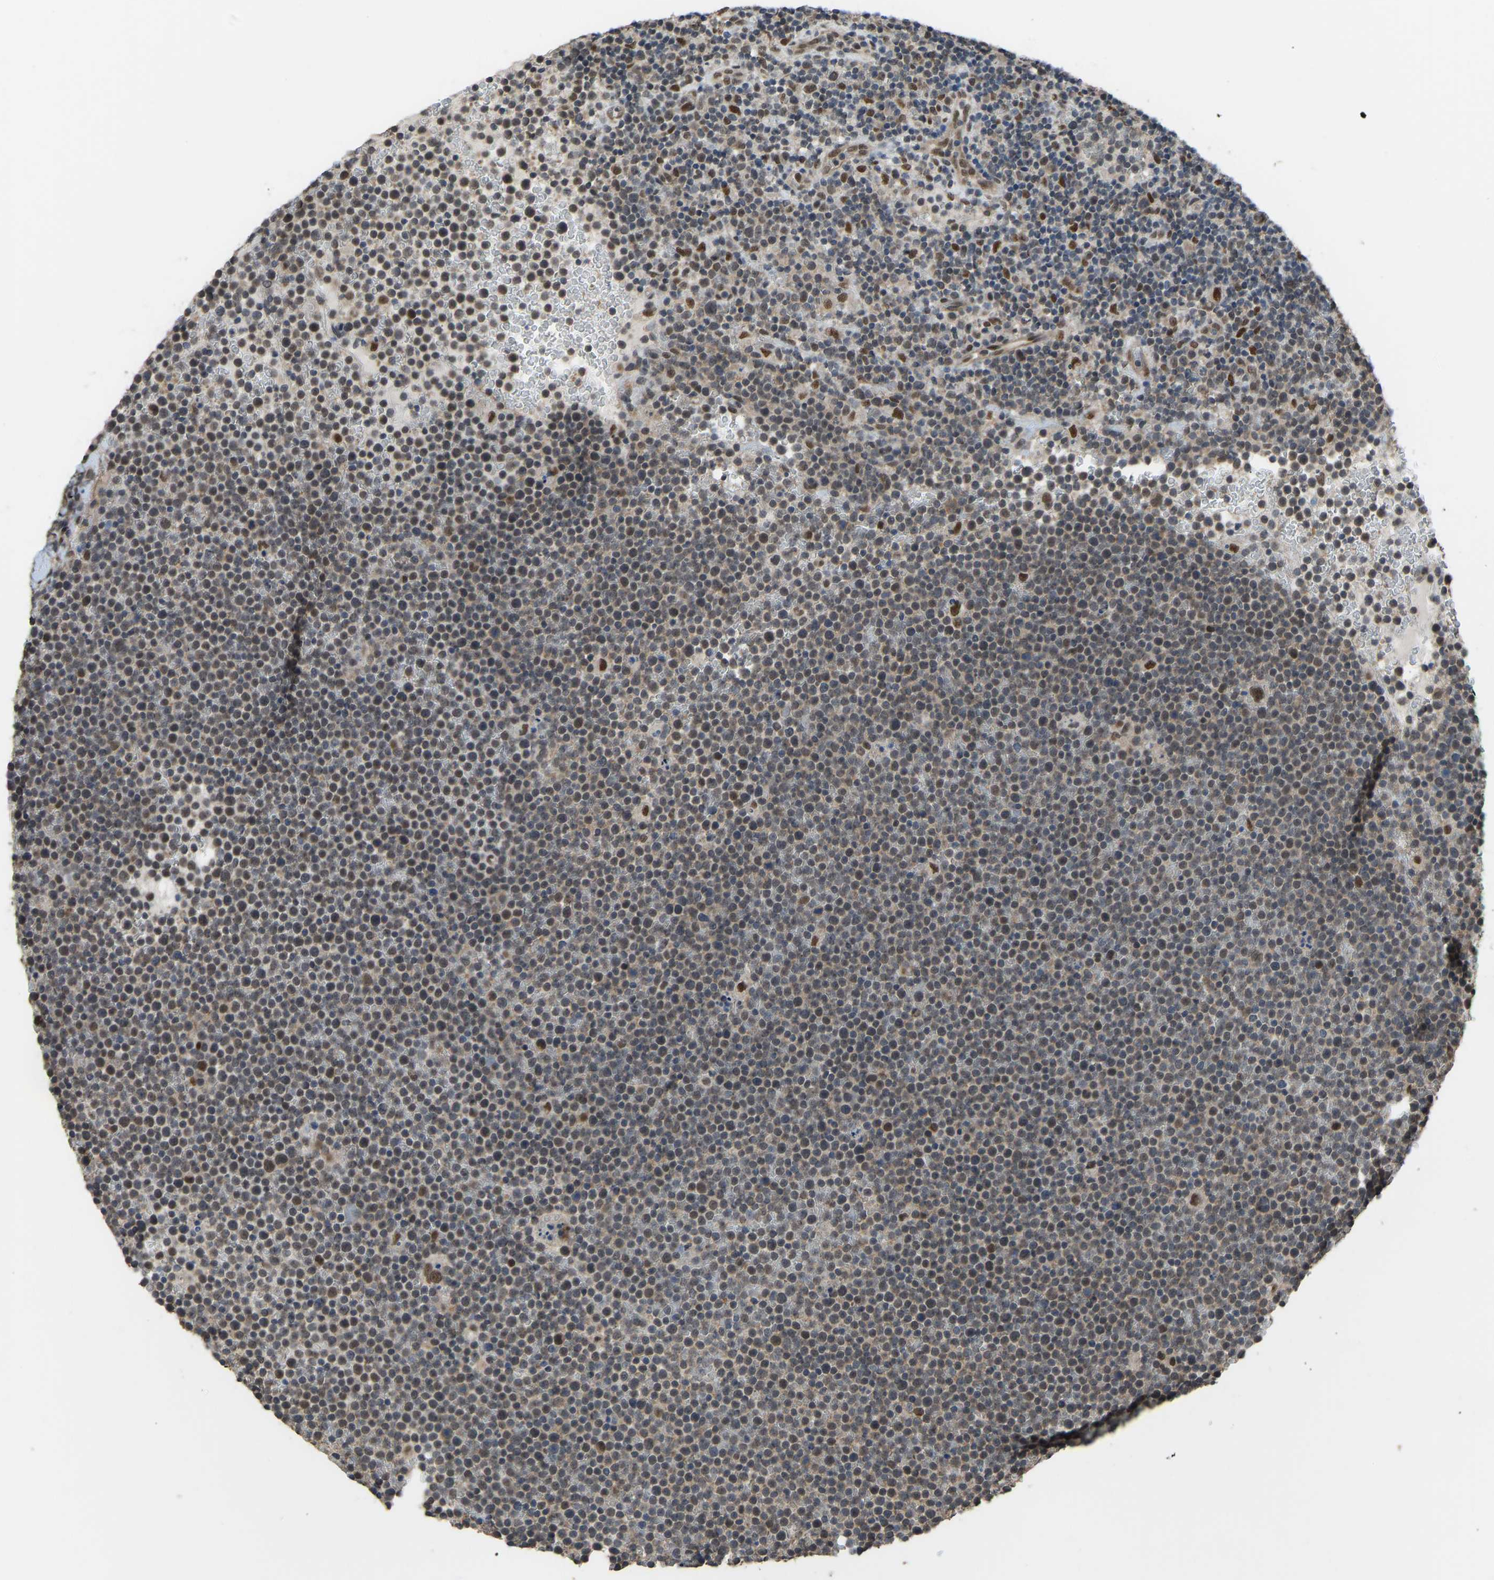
{"staining": {"intensity": "weak", "quantity": "25%-75%", "location": "cytoplasmic/membranous,nuclear"}, "tissue": "lymphoma", "cell_type": "Tumor cells", "image_type": "cancer", "snomed": [{"axis": "morphology", "description": "Malignant lymphoma, non-Hodgkin's type, High grade"}, {"axis": "topography", "description": "Lymph node"}], "caption": "Tumor cells reveal low levels of weak cytoplasmic/membranous and nuclear positivity in about 25%-75% of cells in lymphoma.", "gene": "KPNA6", "patient": {"sex": "male", "age": 61}}